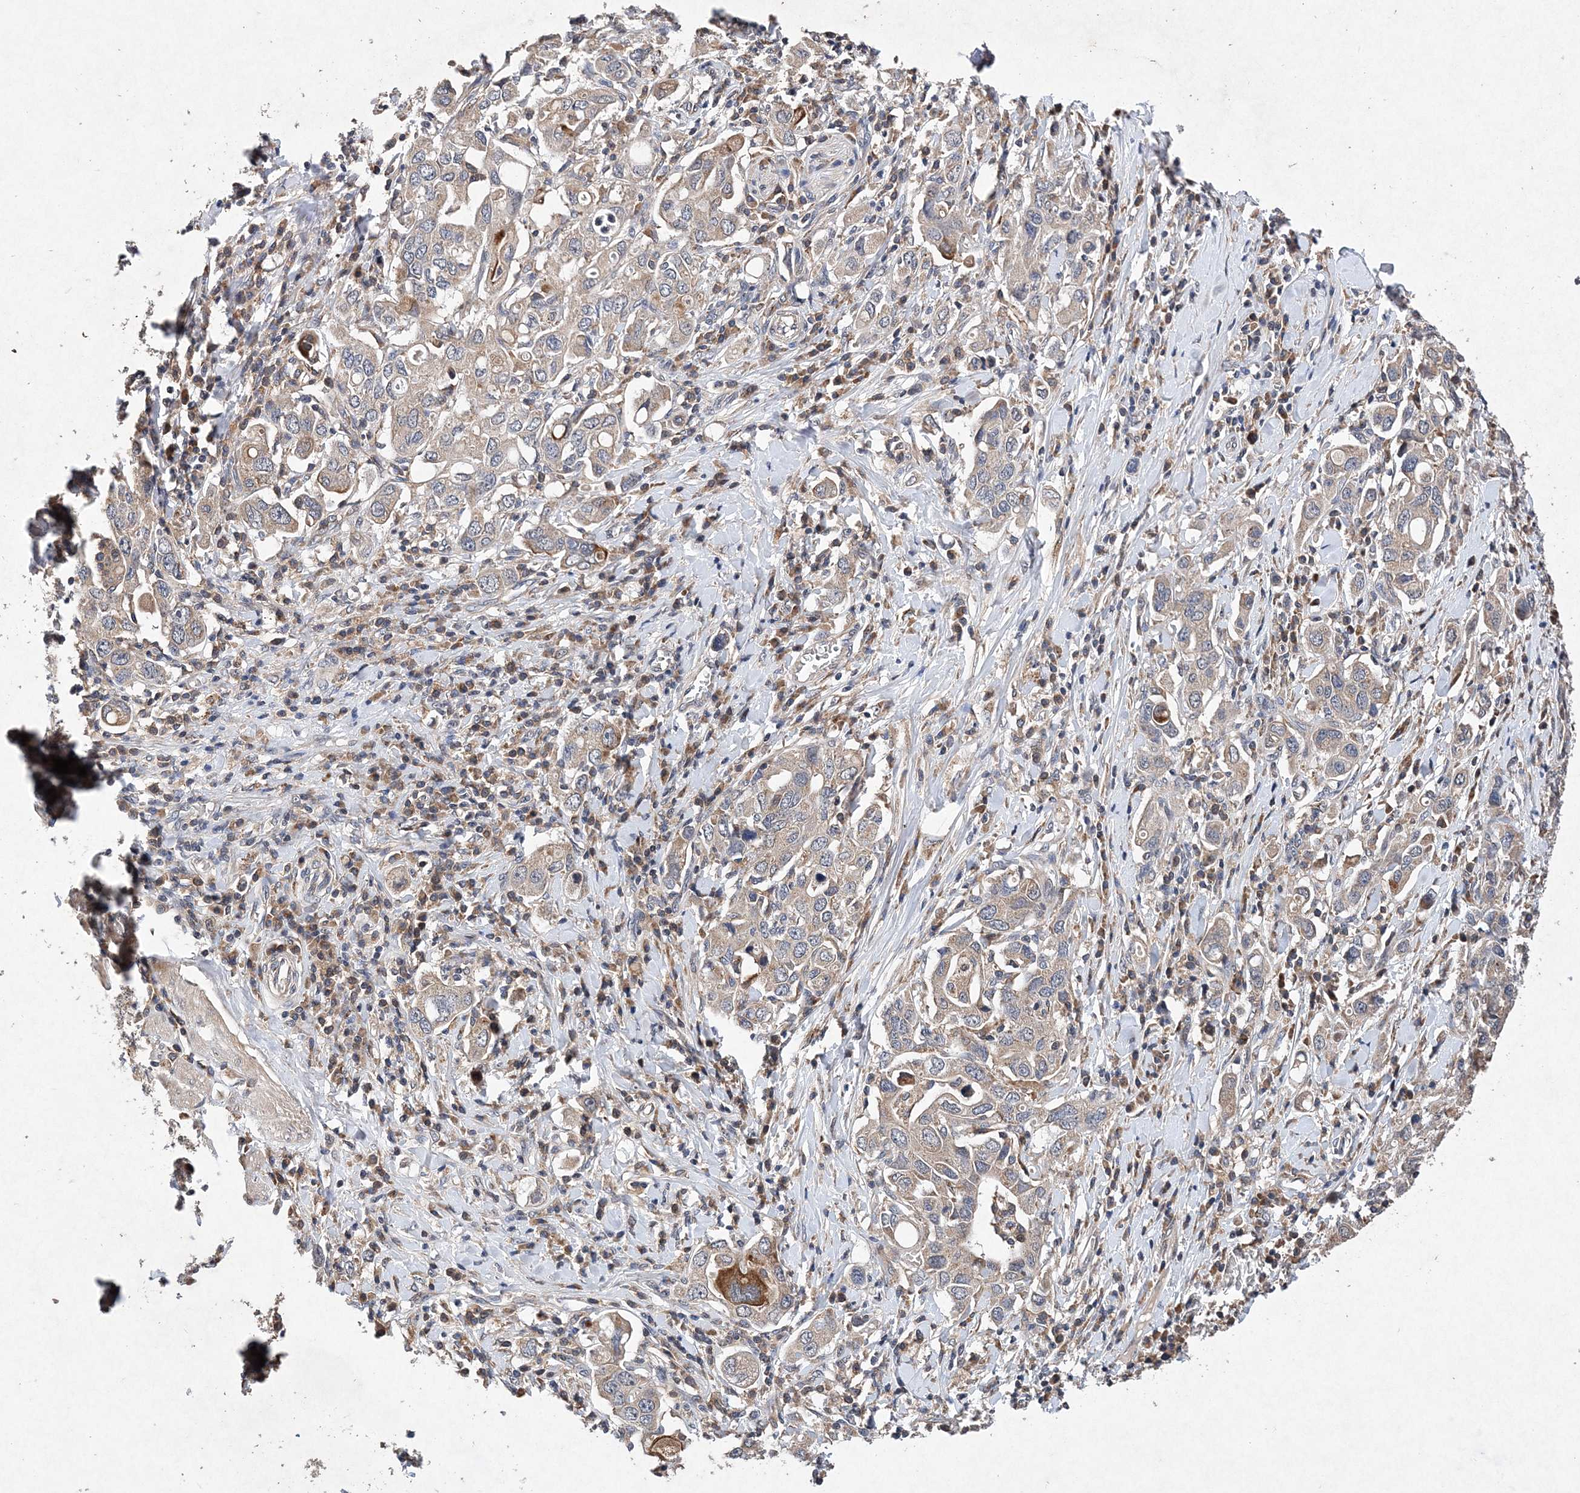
{"staining": {"intensity": "moderate", "quantity": "<25%", "location": "cytoplasmic/membranous"}, "tissue": "stomach cancer", "cell_type": "Tumor cells", "image_type": "cancer", "snomed": [{"axis": "morphology", "description": "Adenocarcinoma, NOS"}, {"axis": "topography", "description": "Stomach, upper"}], "caption": "A high-resolution micrograph shows immunohistochemistry (IHC) staining of adenocarcinoma (stomach), which shows moderate cytoplasmic/membranous expression in about <25% of tumor cells.", "gene": "PROSER1", "patient": {"sex": "male", "age": 62}}